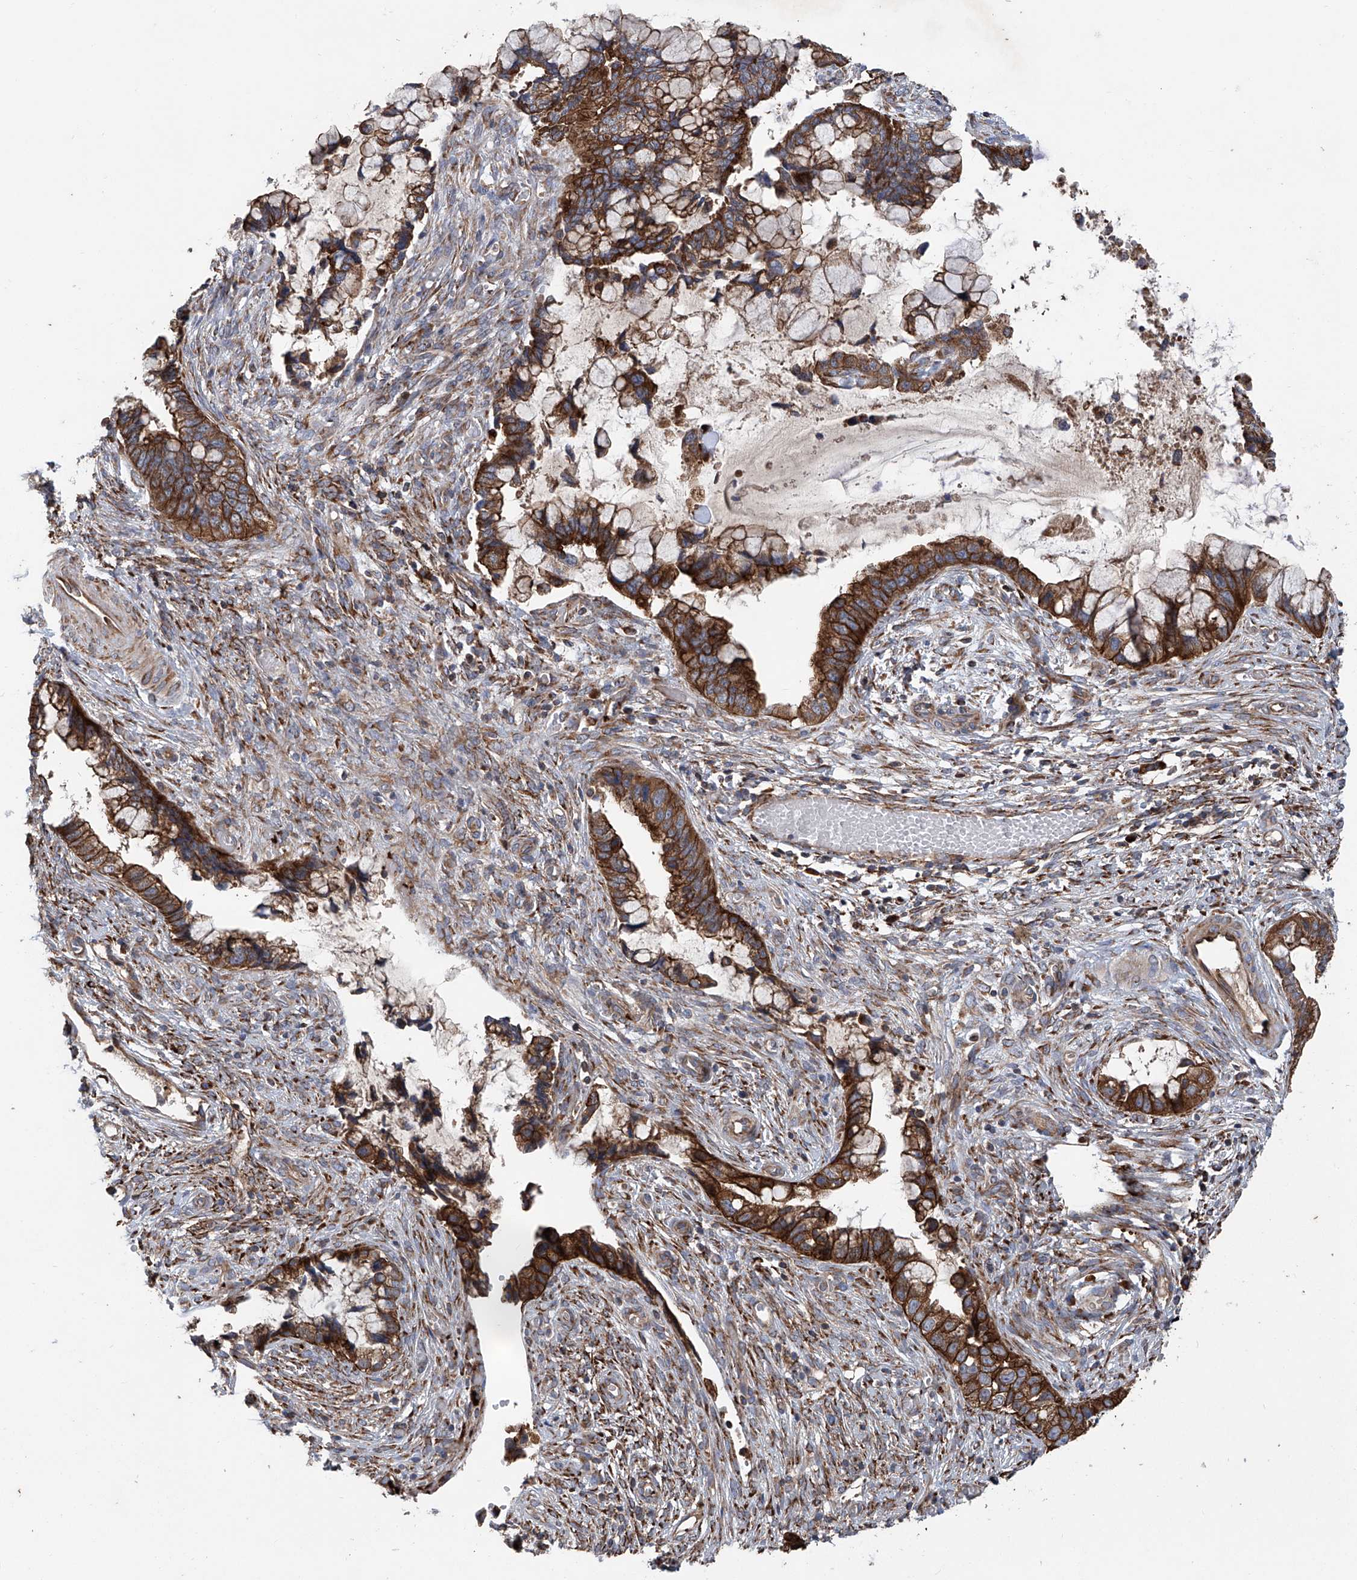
{"staining": {"intensity": "strong", "quantity": ">75%", "location": "cytoplasmic/membranous"}, "tissue": "cervical cancer", "cell_type": "Tumor cells", "image_type": "cancer", "snomed": [{"axis": "morphology", "description": "Adenocarcinoma, NOS"}, {"axis": "topography", "description": "Cervix"}], "caption": "Immunohistochemical staining of human cervical adenocarcinoma shows high levels of strong cytoplasmic/membranous protein positivity in about >75% of tumor cells.", "gene": "ASCC3", "patient": {"sex": "female", "age": 44}}